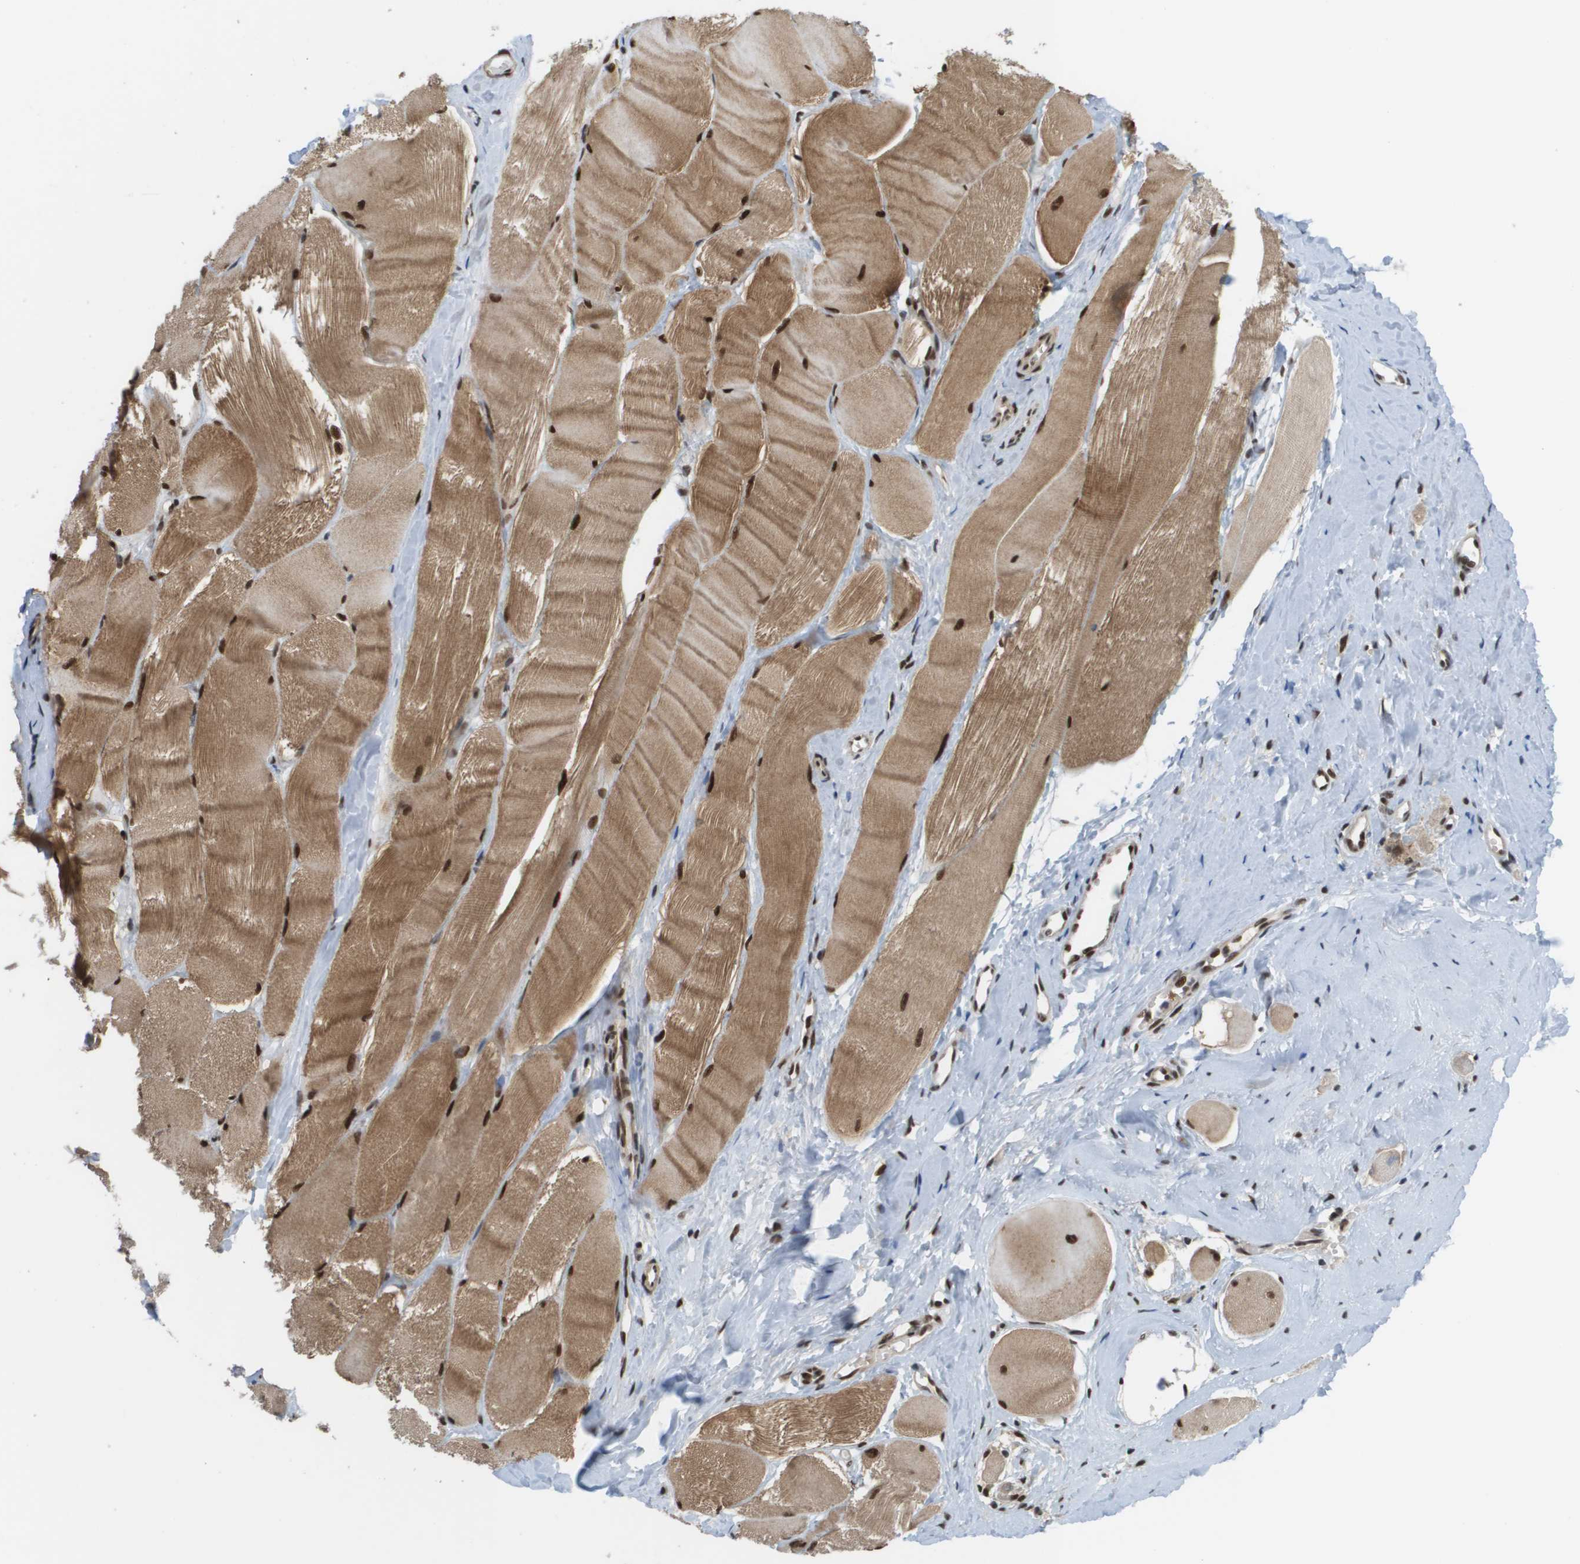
{"staining": {"intensity": "strong", "quantity": ">75%", "location": "cytoplasmic/membranous,nuclear"}, "tissue": "skeletal muscle", "cell_type": "Myocytes", "image_type": "normal", "snomed": [{"axis": "morphology", "description": "Normal tissue, NOS"}, {"axis": "morphology", "description": "Squamous cell carcinoma, NOS"}, {"axis": "topography", "description": "Skeletal muscle"}], "caption": "Approximately >75% of myocytes in normal skeletal muscle show strong cytoplasmic/membranous,nuclear protein positivity as visualized by brown immunohistochemical staining.", "gene": "PRCC", "patient": {"sex": "male", "age": 51}}